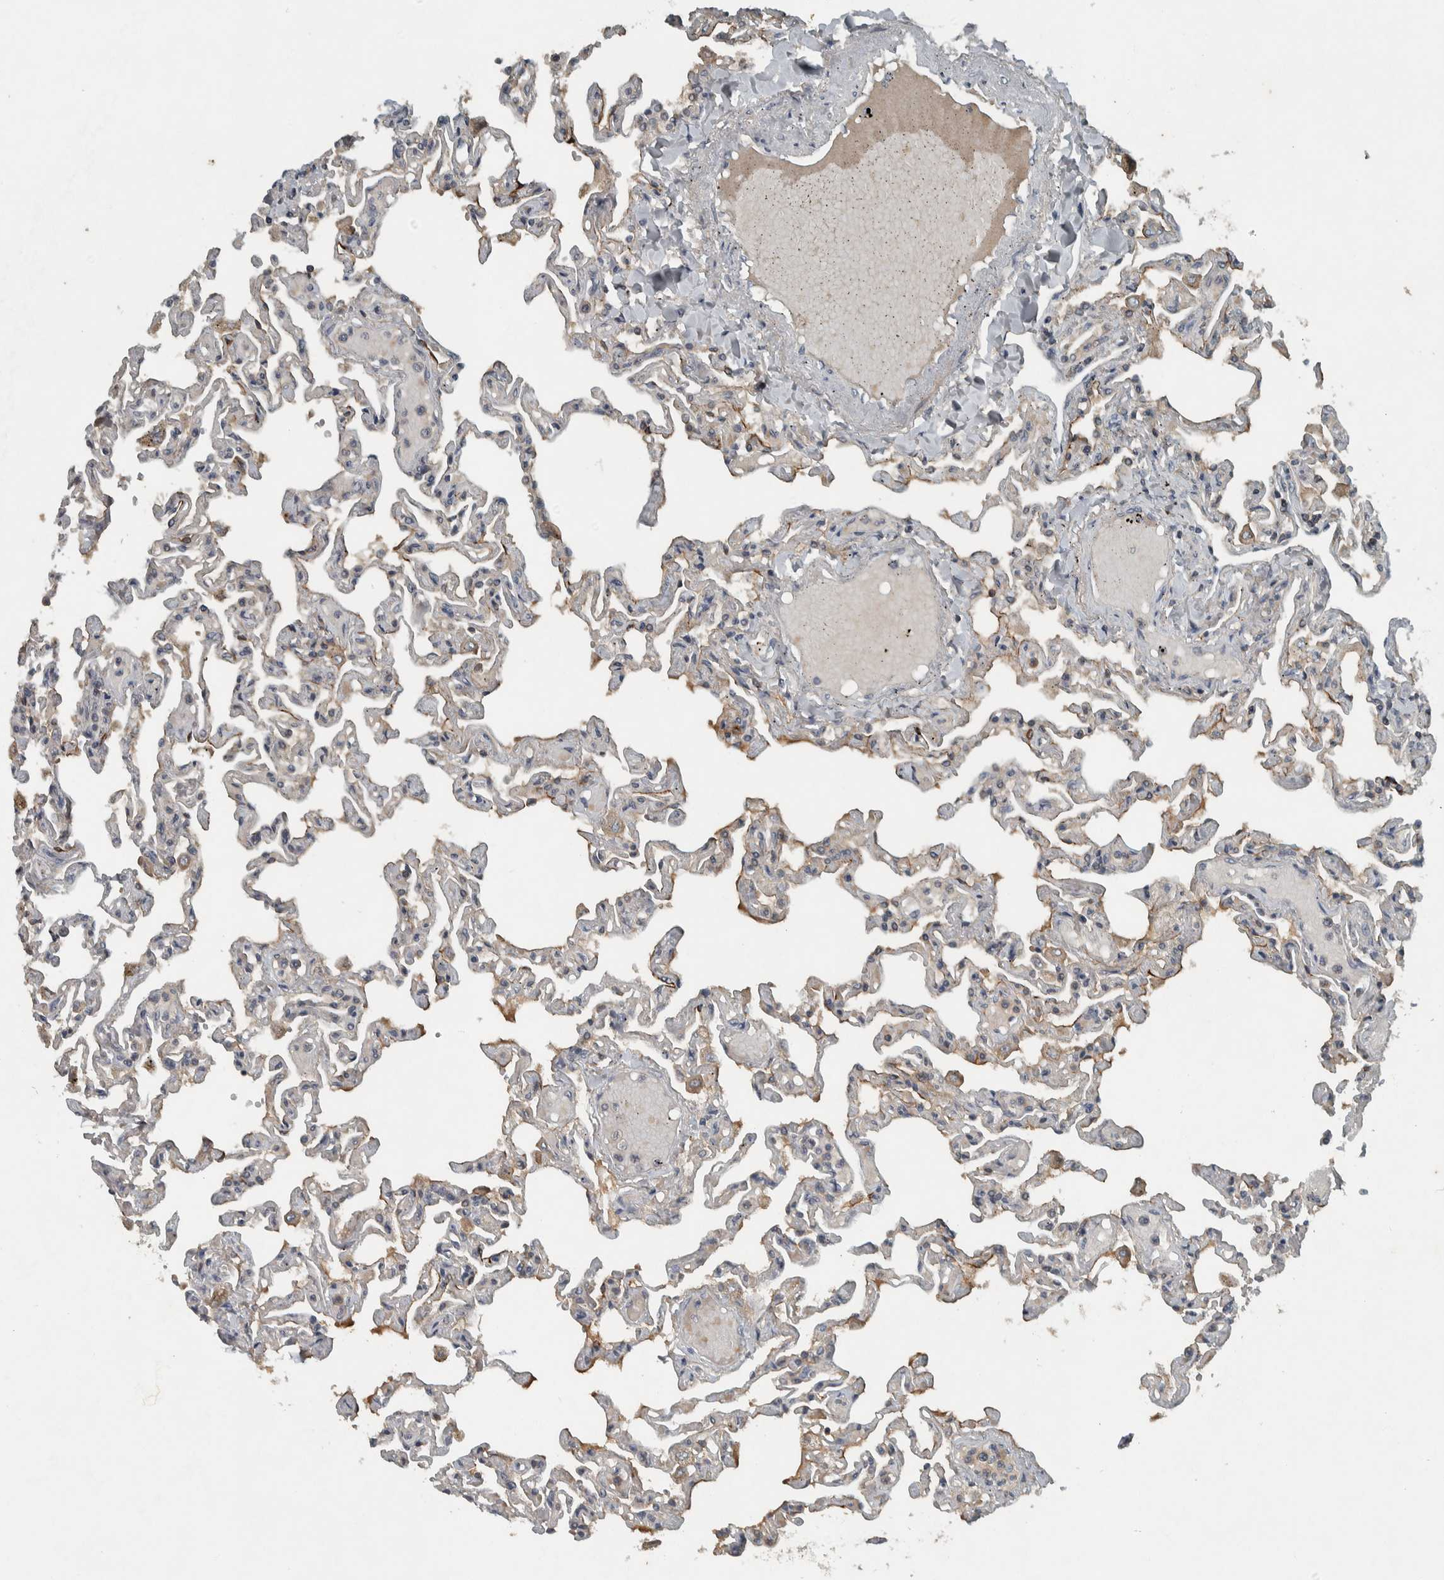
{"staining": {"intensity": "moderate", "quantity": "<25%", "location": "cytoplasmic/membranous"}, "tissue": "lung", "cell_type": "Alveolar cells", "image_type": "normal", "snomed": [{"axis": "morphology", "description": "Normal tissue, NOS"}, {"axis": "topography", "description": "Lung"}], "caption": "An image showing moderate cytoplasmic/membranous positivity in about <25% of alveolar cells in unremarkable lung, as visualized by brown immunohistochemical staining.", "gene": "CLCN2", "patient": {"sex": "male", "age": 21}}